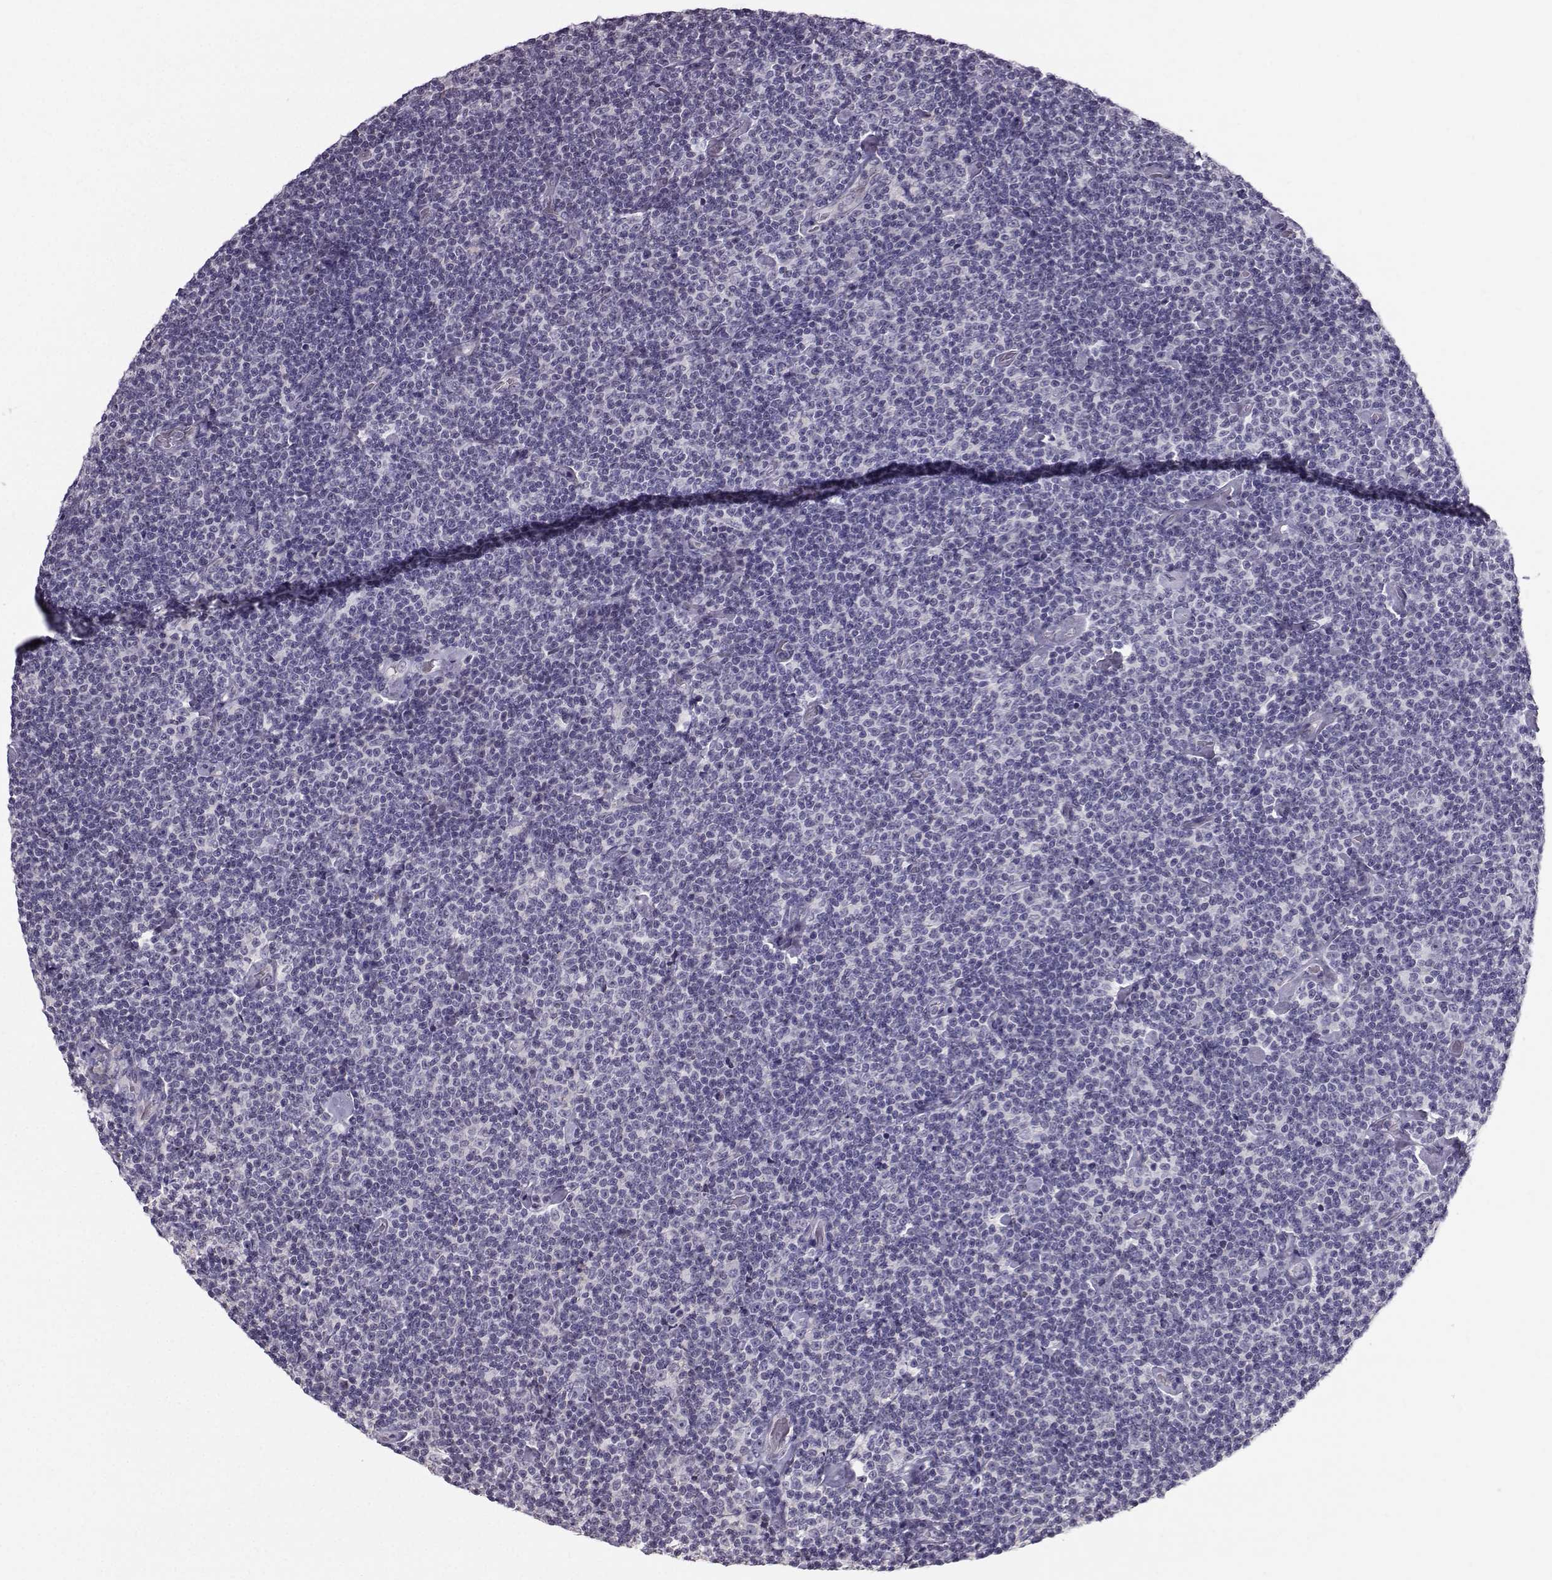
{"staining": {"intensity": "negative", "quantity": "none", "location": "none"}, "tissue": "lymphoma", "cell_type": "Tumor cells", "image_type": "cancer", "snomed": [{"axis": "morphology", "description": "Malignant lymphoma, non-Hodgkin's type, Low grade"}, {"axis": "topography", "description": "Lymph node"}], "caption": "DAB immunohistochemical staining of human low-grade malignant lymphoma, non-Hodgkin's type reveals no significant positivity in tumor cells.", "gene": "TSPYL5", "patient": {"sex": "male", "age": 81}}